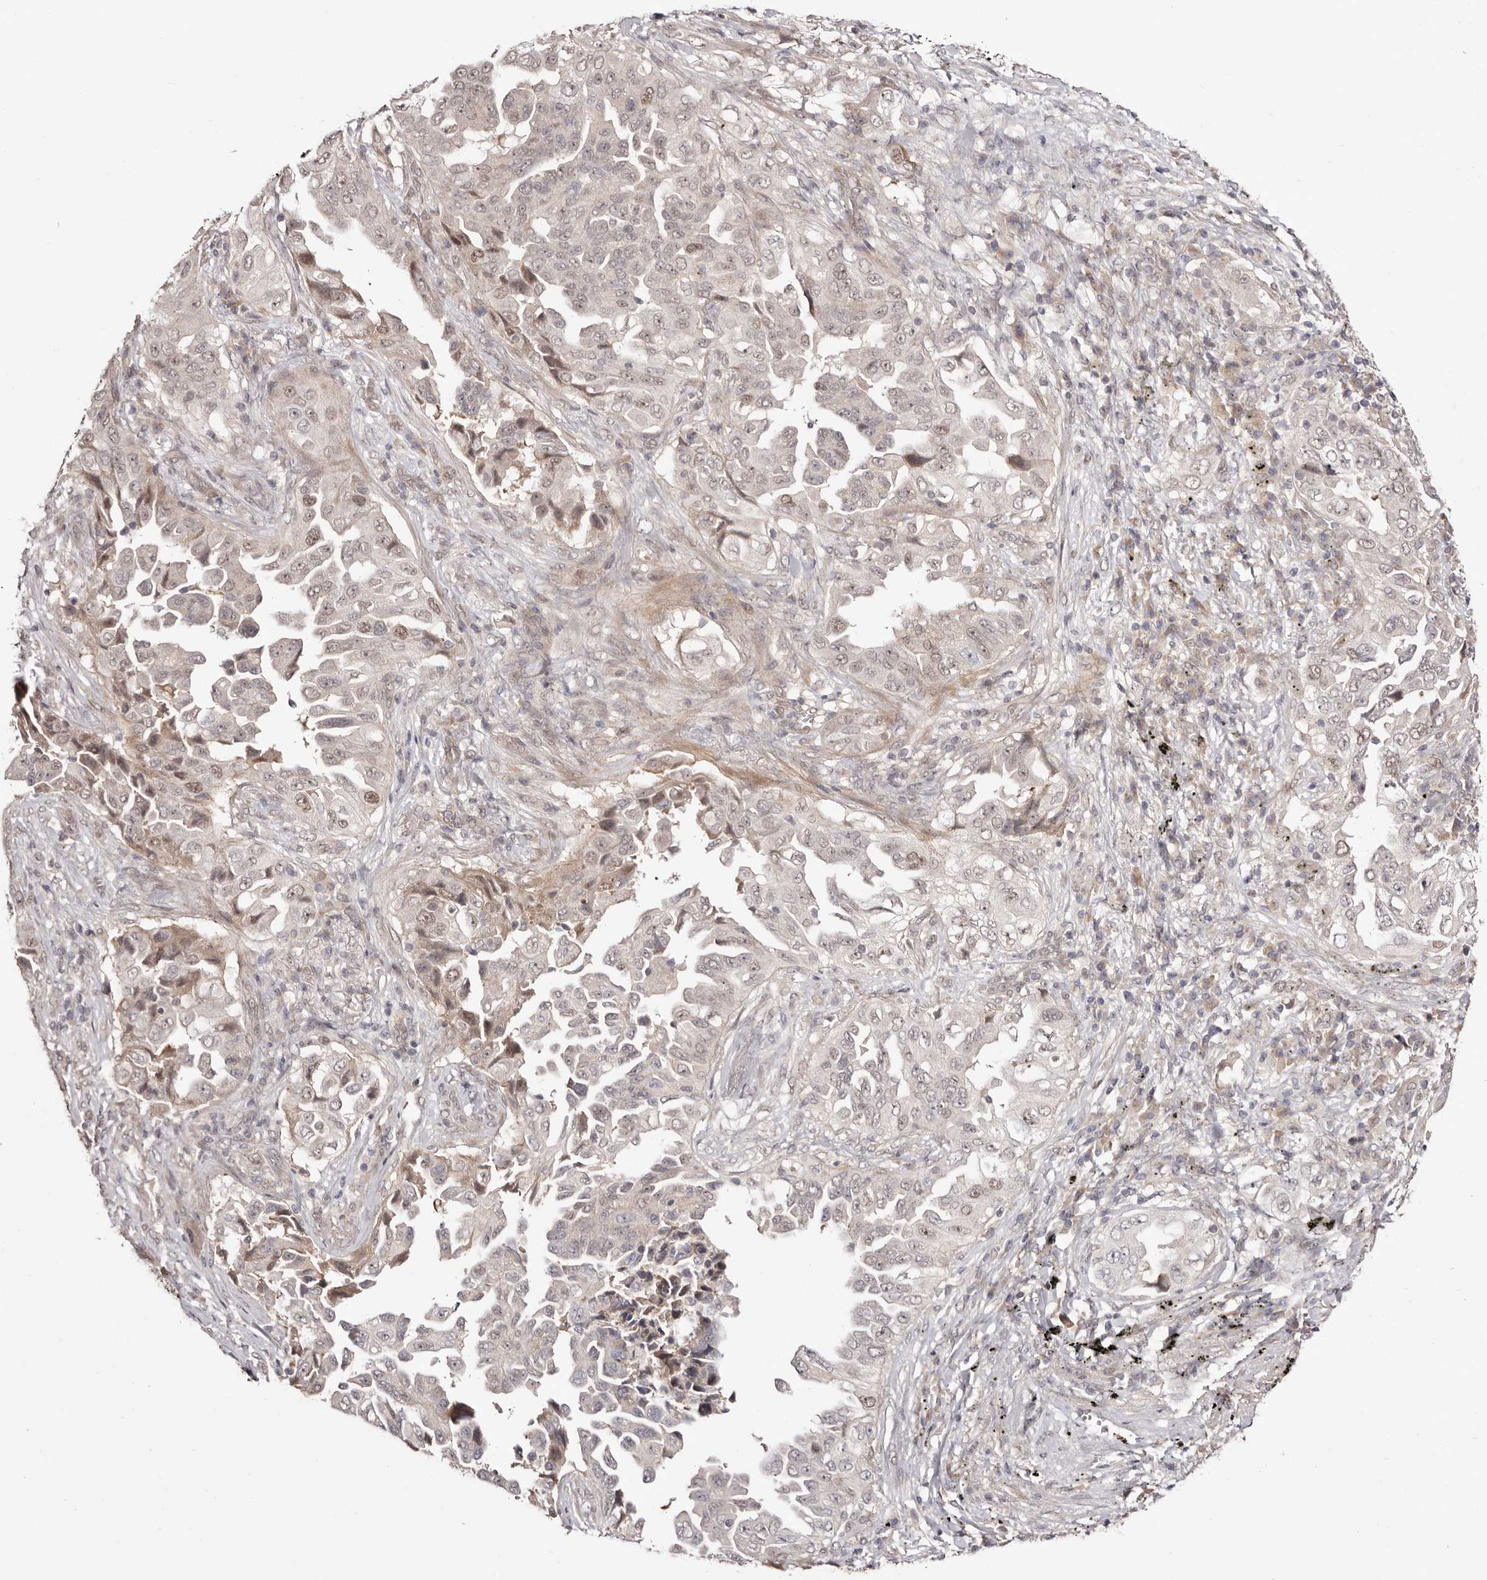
{"staining": {"intensity": "weak", "quantity": "25%-75%", "location": "cytoplasmic/membranous,nuclear"}, "tissue": "lung cancer", "cell_type": "Tumor cells", "image_type": "cancer", "snomed": [{"axis": "morphology", "description": "Adenocarcinoma, NOS"}, {"axis": "topography", "description": "Lung"}], "caption": "Lung cancer tissue exhibits weak cytoplasmic/membranous and nuclear expression in about 25%-75% of tumor cells (DAB IHC with brightfield microscopy, high magnification).", "gene": "EGR3", "patient": {"sex": "female", "age": 51}}